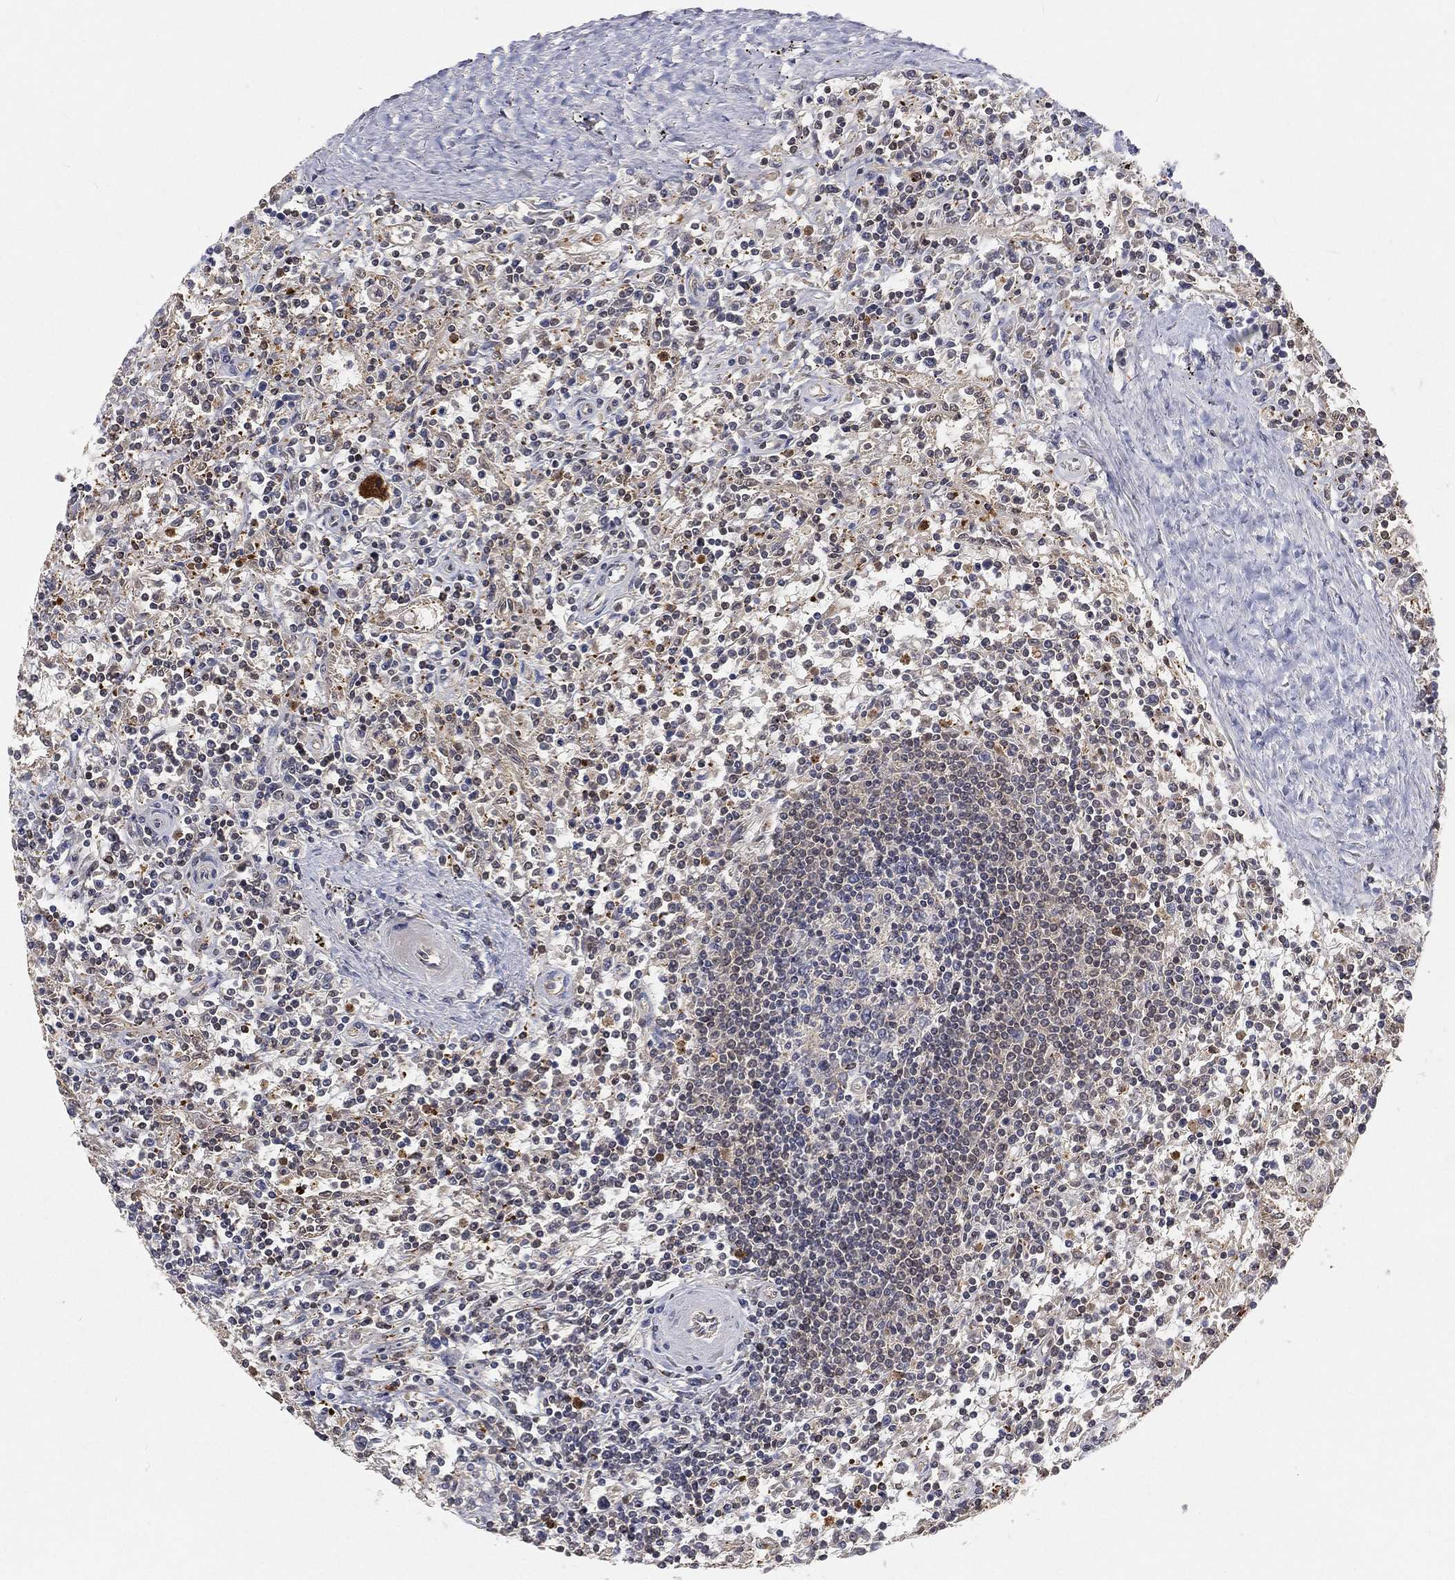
{"staining": {"intensity": "negative", "quantity": "none", "location": "none"}, "tissue": "lymphoma", "cell_type": "Tumor cells", "image_type": "cancer", "snomed": [{"axis": "morphology", "description": "Malignant lymphoma, non-Hodgkin's type, Low grade"}, {"axis": "topography", "description": "Spleen"}], "caption": "Tumor cells show no significant protein expression in malignant lymphoma, non-Hodgkin's type (low-grade).", "gene": "MAPK1", "patient": {"sex": "male", "age": 62}}